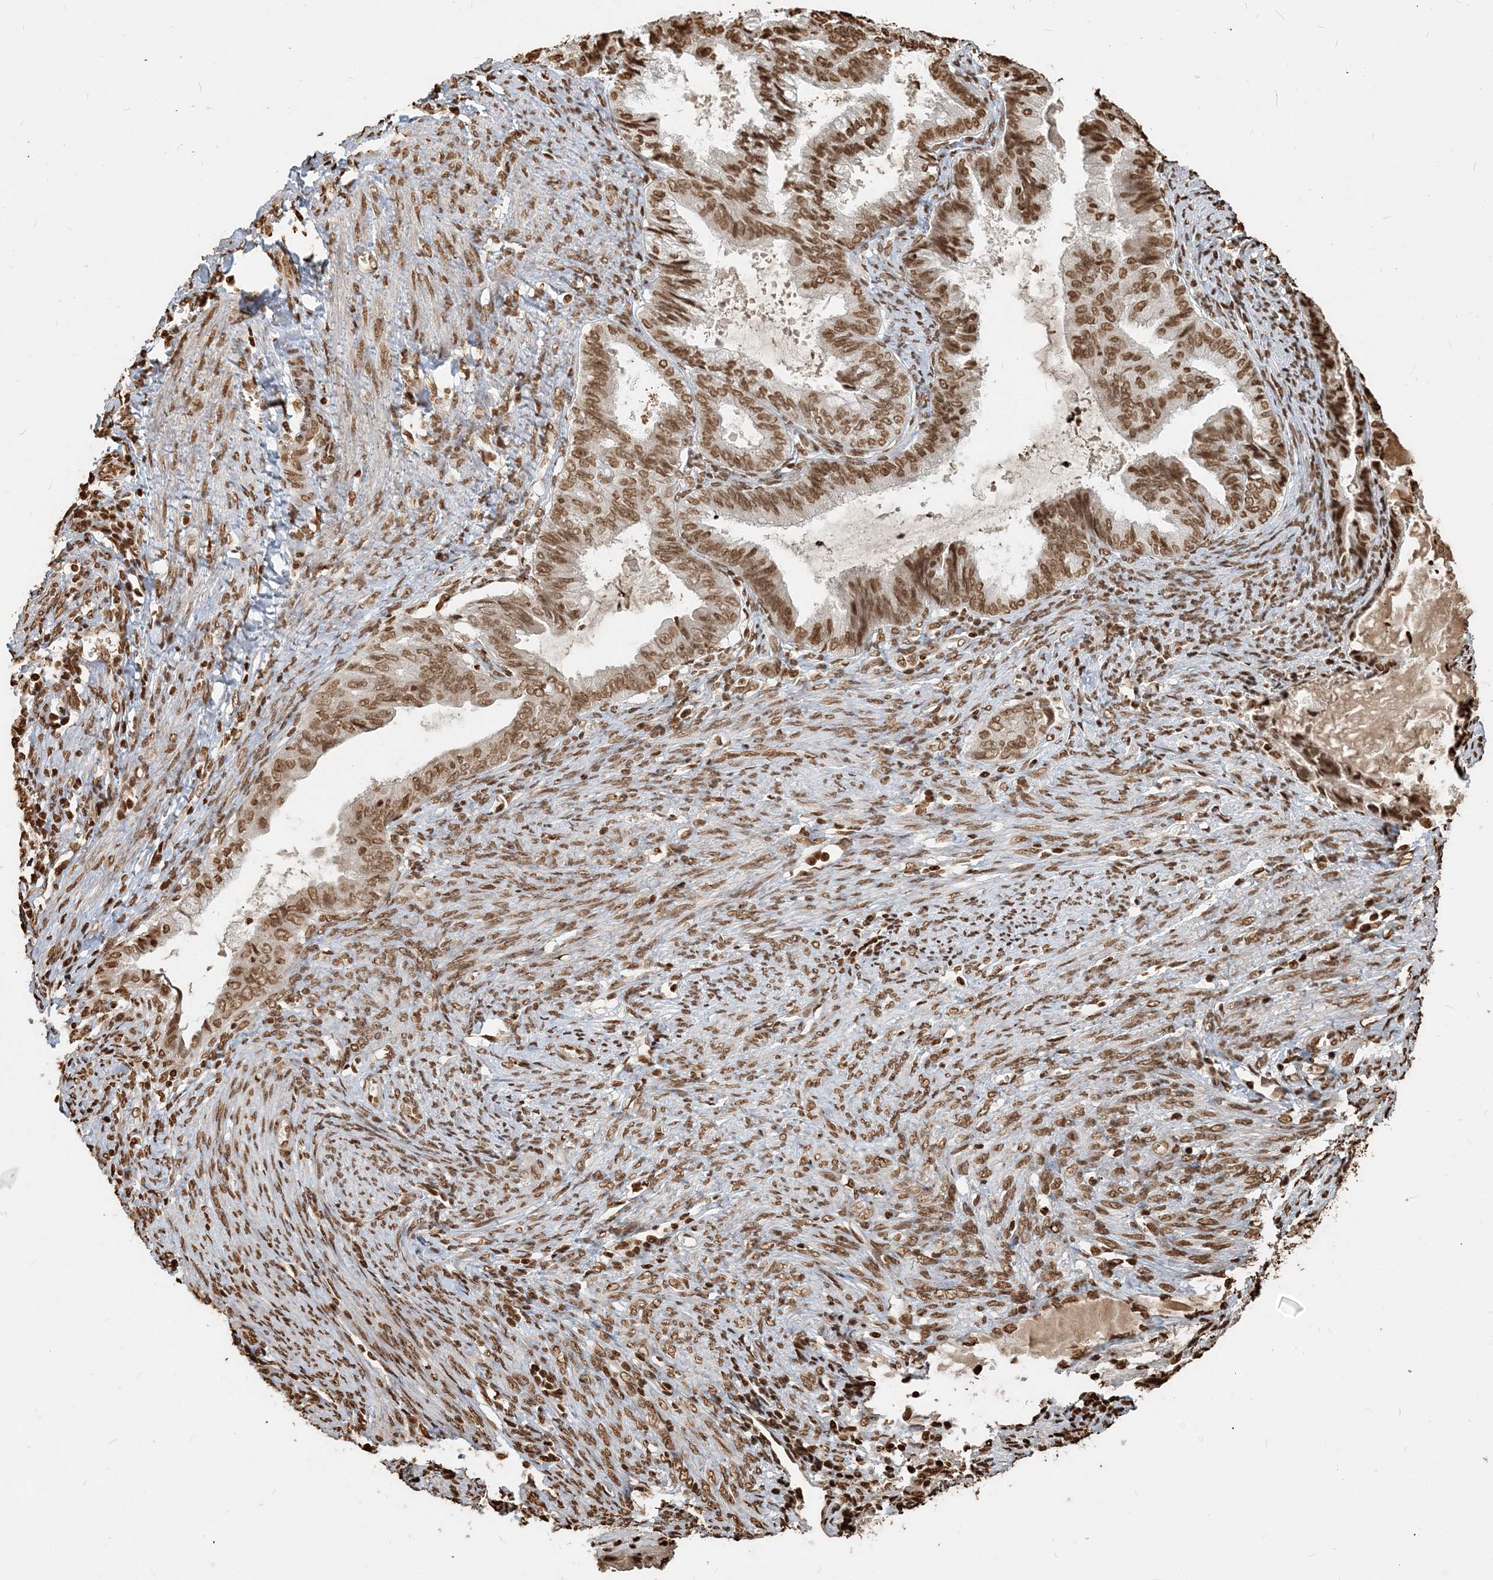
{"staining": {"intensity": "moderate", "quantity": ">75%", "location": "nuclear"}, "tissue": "endometrial cancer", "cell_type": "Tumor cells", "image_type": "cancer", "snomed": [{"axis": "morphology", "description": "Adenocarcinoma, NOS"}, {"axis": "topography", "description": "Endometrium"}], "caption": "IHC of adenocarcinoma (endometrial) shows medium levels of moderate nuclear staining in approximately >75% of tumor cells.", "gene": "H3-3B", "patient": {"sex": "female", "age": 86}}